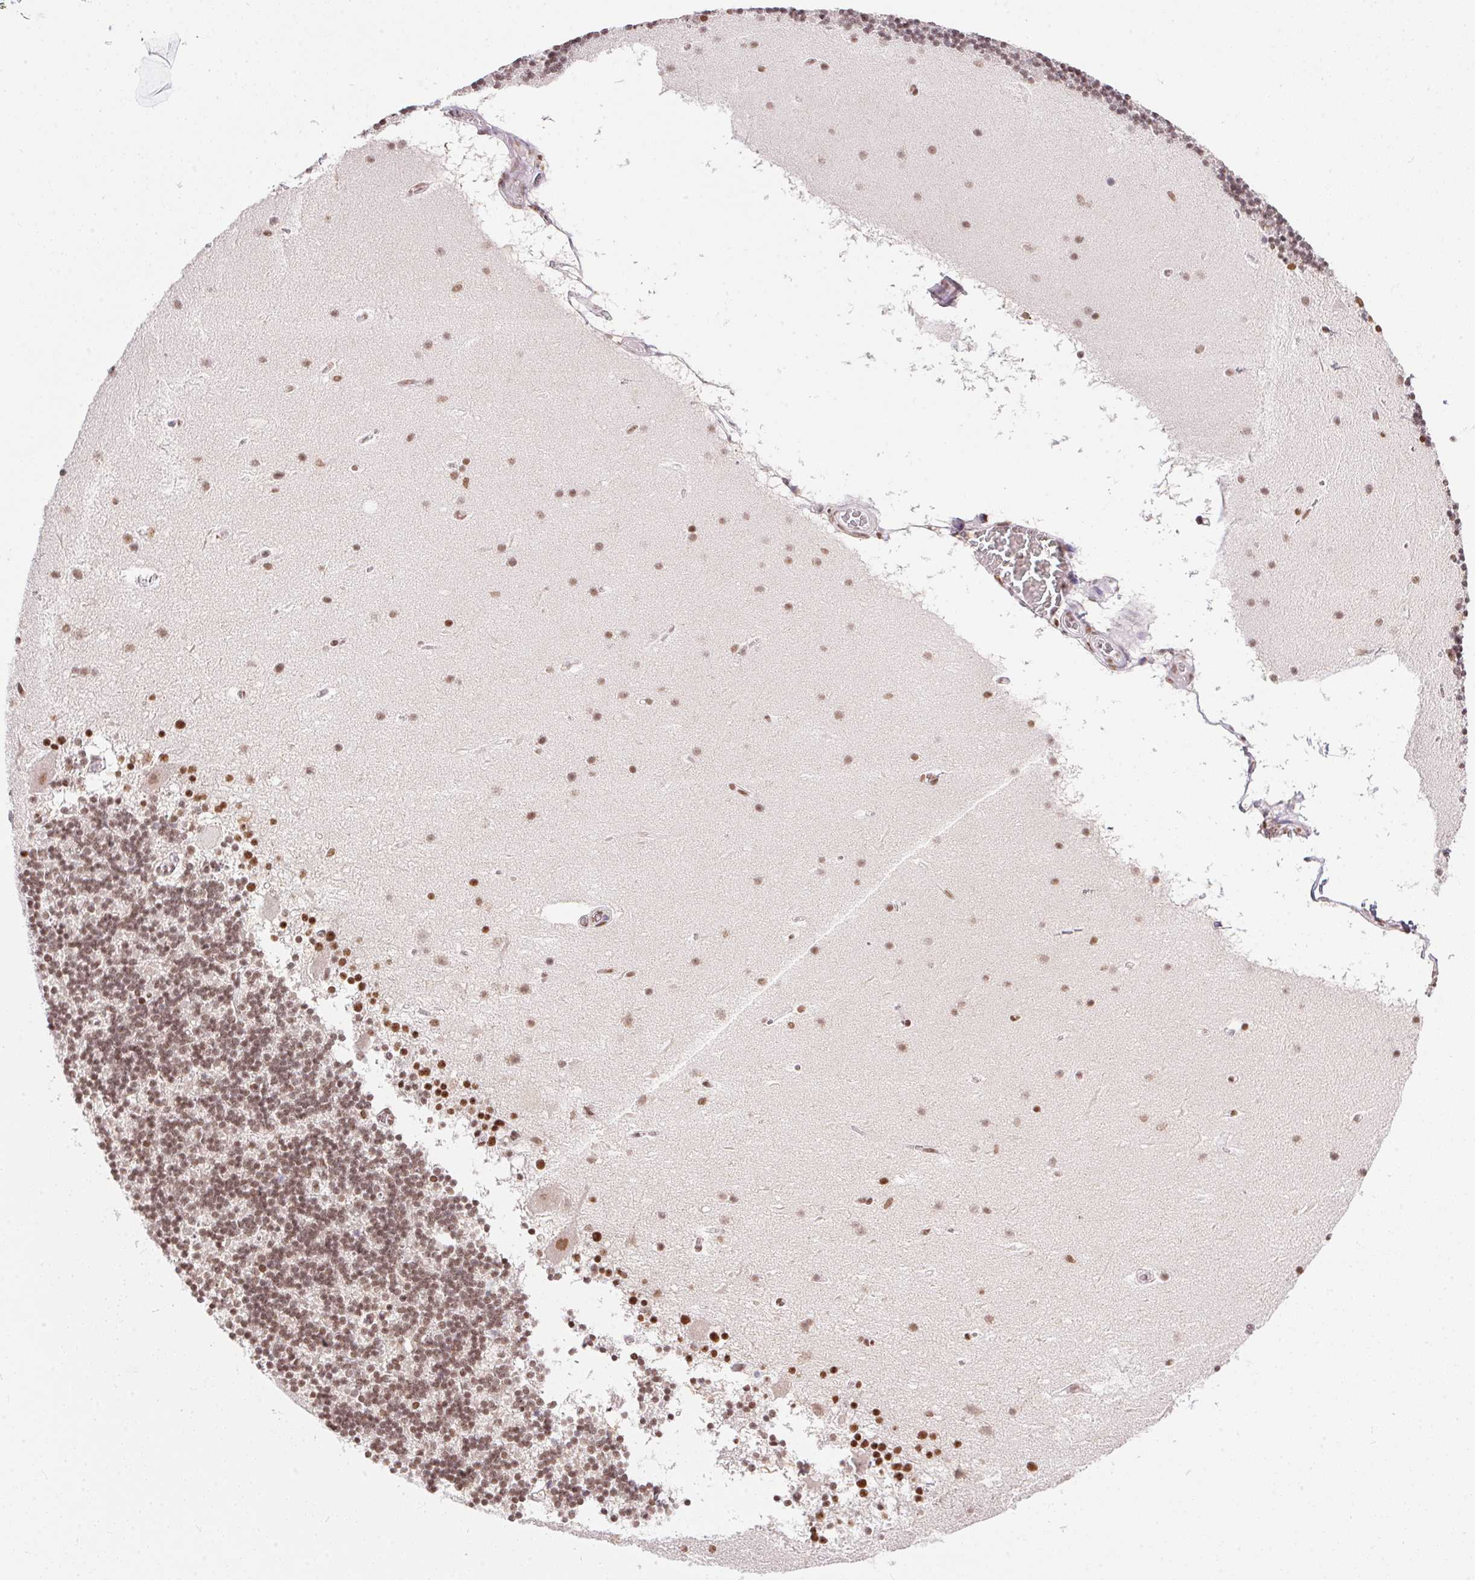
{"staining": {"intensity": "moderate", "quantity": ">75%", "location": "nuclear"}, "tissue": "cerebellum", "cell_type": "Cells in granular layer", "image_type": "normal", "snomed": [{"axis": "morphology", "description": "Normal tissue, NOS"}, {"axis": "topography", "description": "Cerebellum"}], "caption": "Protein staining of normal cerebellum displays moderate nuclear expression in about >75% of cells in granular layer.", "gene": "NFE2L1", "patient": {"sex": "male", "age": 70}}